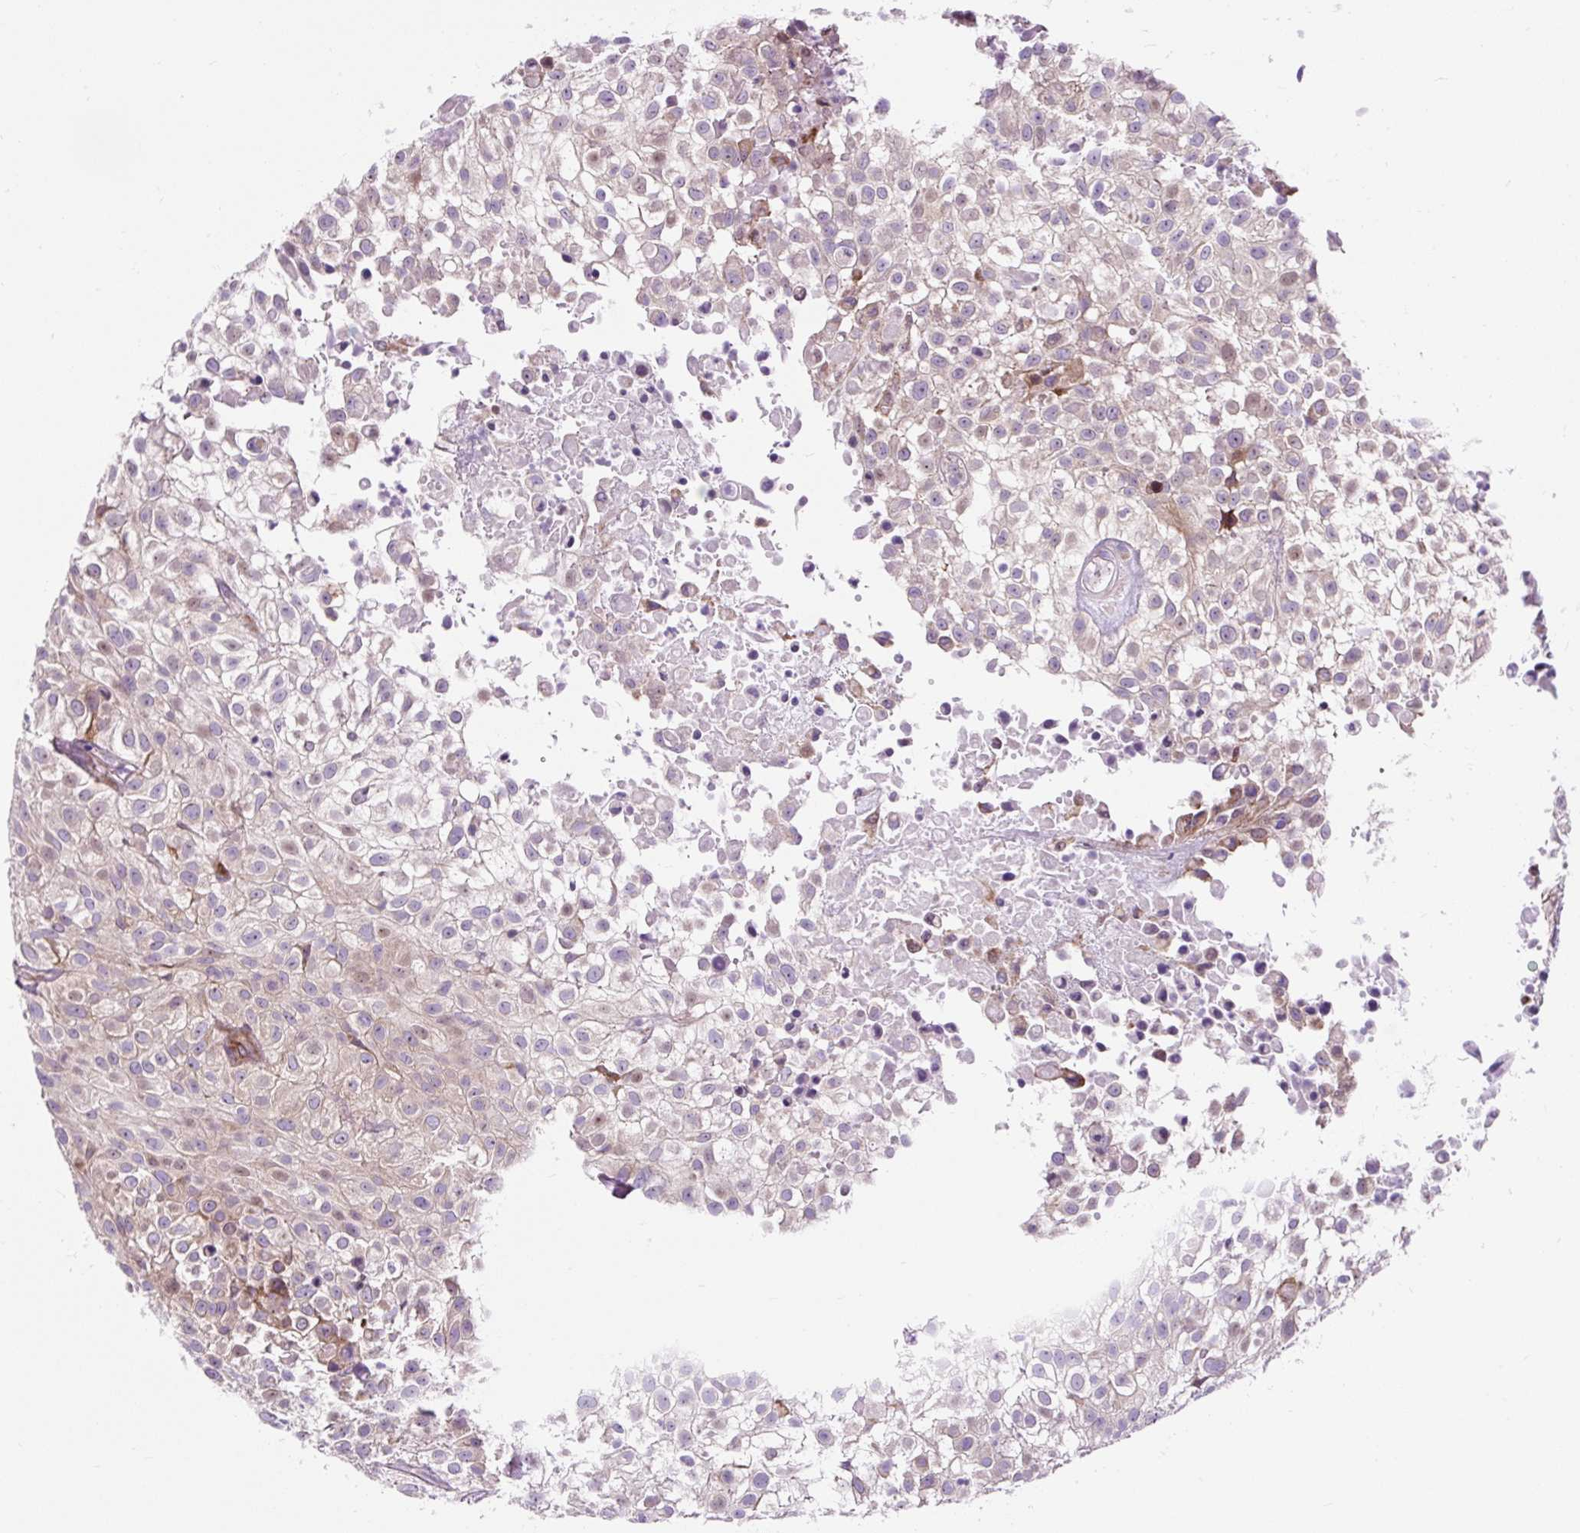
{"staining": {"intensity": "weak", "quantity": "<25%", "location": "cytoplasmic/membranous"}, "tissue": "urothelial cancer", "cell_type": "Tumor cells", "image_type": "cancer", "snomed": [{"axis": "morphology", "description": "Urothelial carcinoma, High grade"}, {"axis": "topography", "description": "Urinary bladder"}], "caption": "Immunohistochemical staining of urothelial cancer exhibits no significant staining in tumor cells.", "gene": "CISD3", "patient": {"sex": "male", "age": 56}}